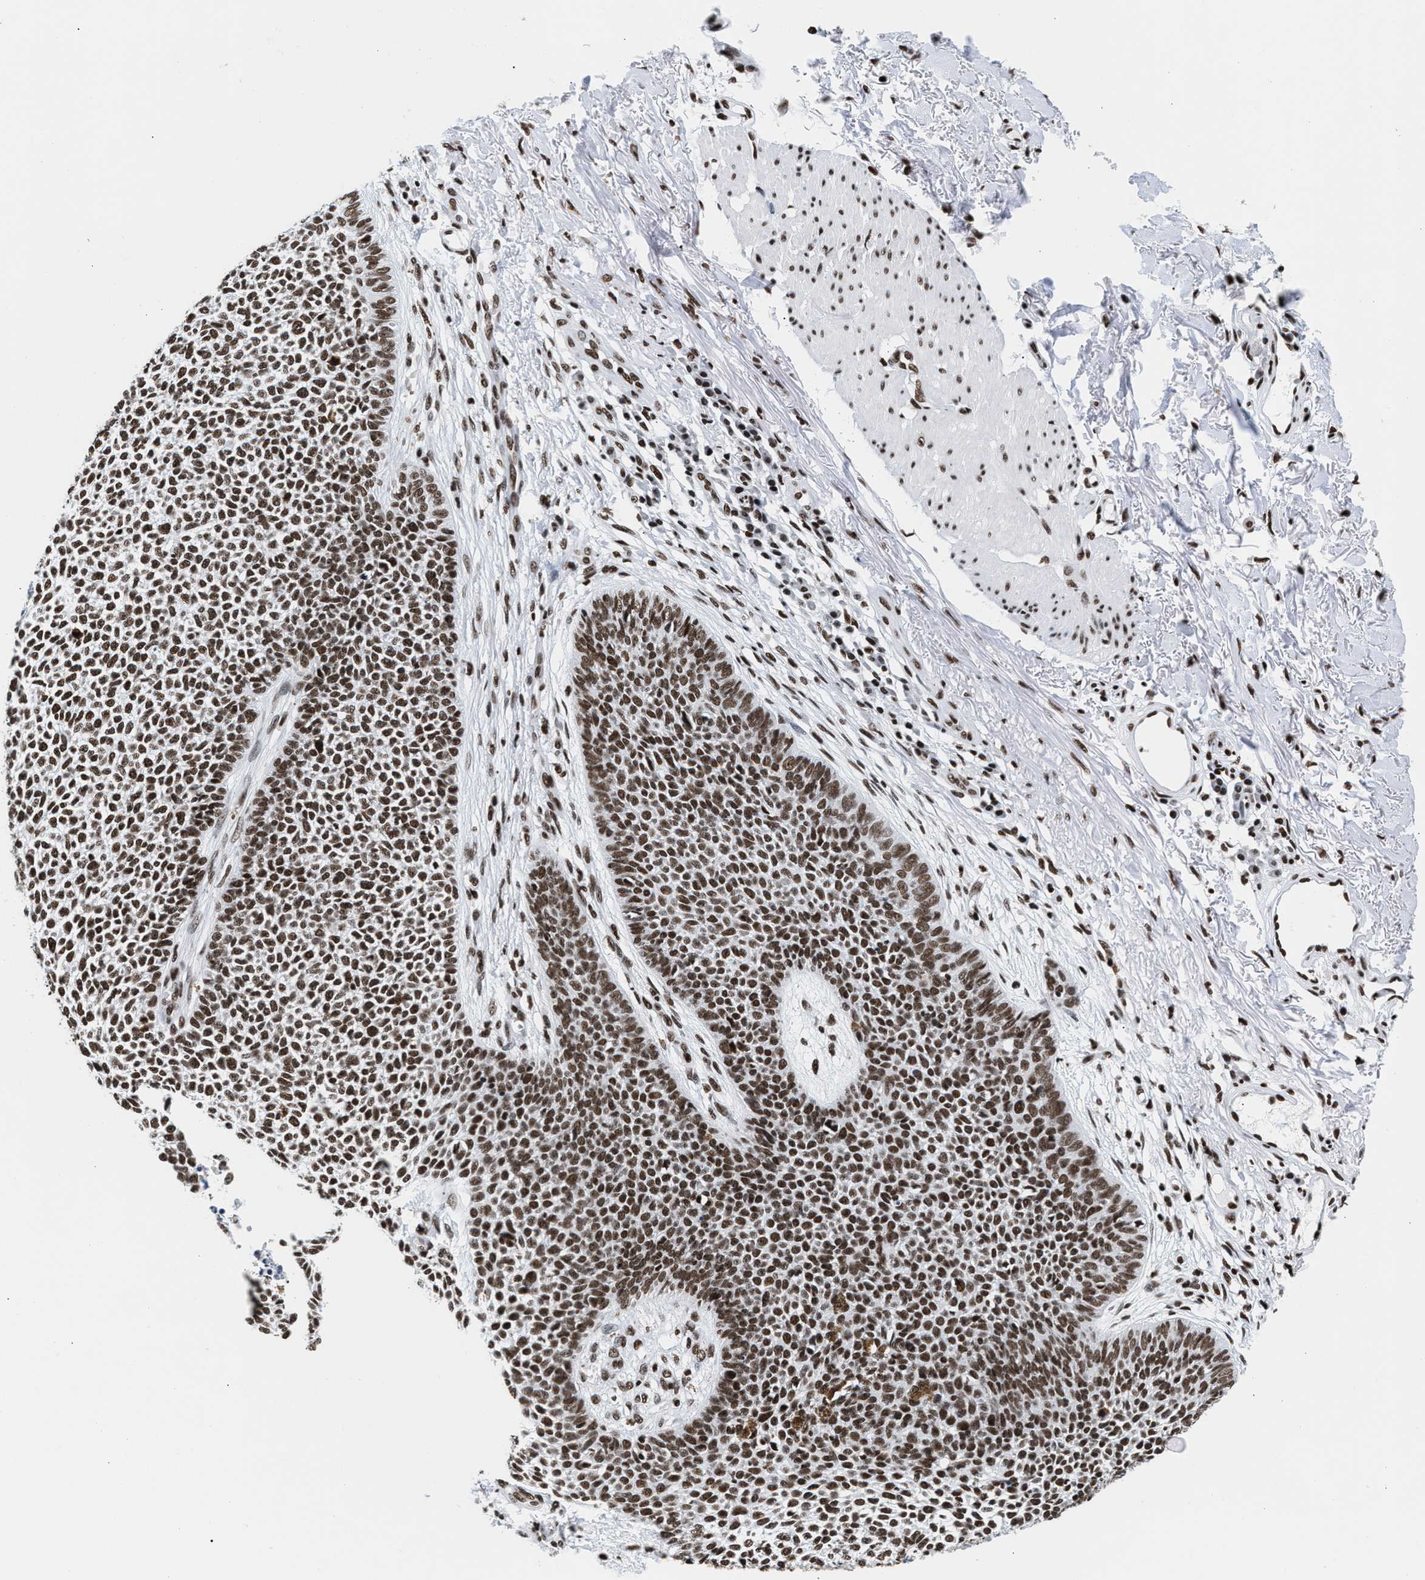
{"staining": {"intensity": "strong", "quantity": ">75%", "location": "nuclear"}, "tissue": "skin cancer", "cell_type": "Tumor cells", "image_type": "cancer", "snomed": [{"axis": "morphology", "description": "Basal cell carcinoma"}, {"axis": "topography", "description": "Skin"}], "caption": "About >75% of tumor cells in human skin basal cell carcinoma reveal strong nuclear protein staining as visualized by brown immunohistochemical staining.", "gene": "RAD21", "patient": {"sex": "female", "age": 84}}